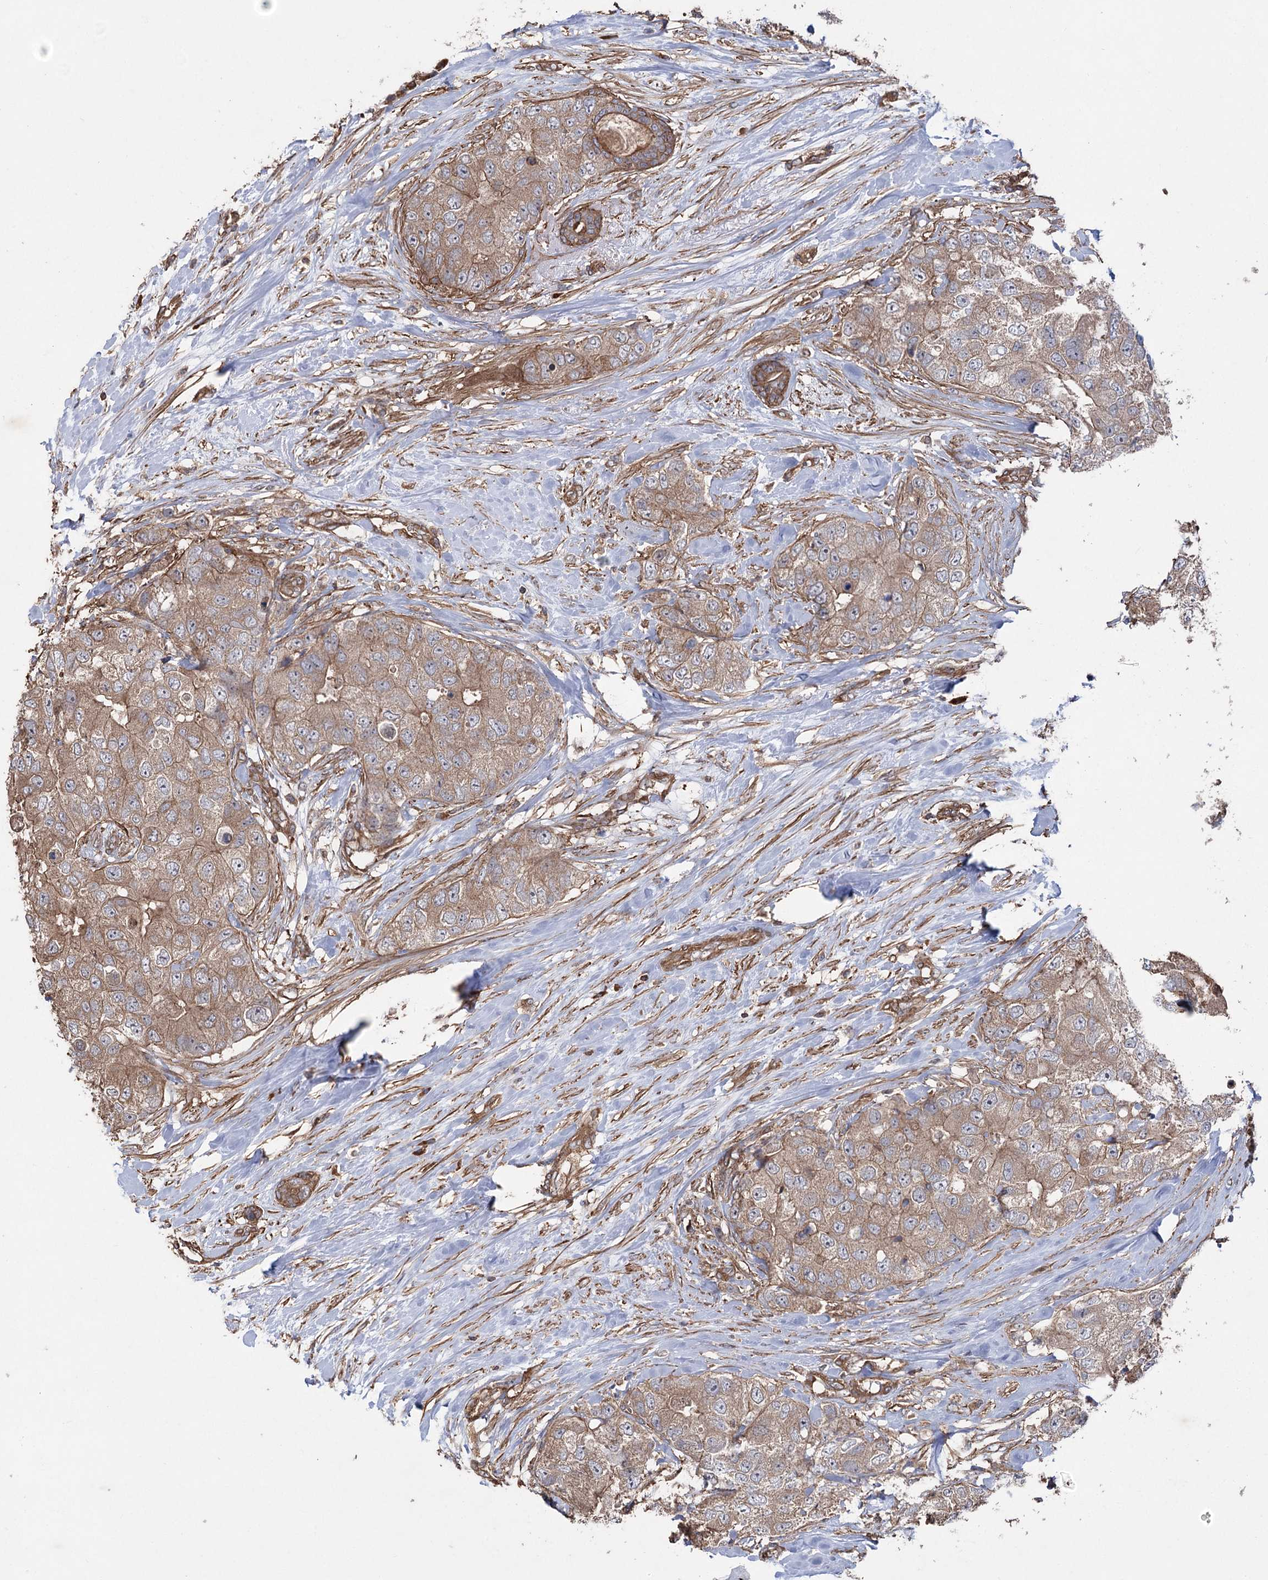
{"staining": {"intensity": "moderate", "quantity": ">75%", "location": "cytoplasmic/membranous"}, "tissue": "breast cancer", "cell_type": "Tumor cells", "image_type": "cancer", "snomed": [{"axis": "morphology", "description": "Duct carcinoma"}, {"axis": "topography", "description": "Breast"}], "caption": "High-magnification brightfield microscopy of infiltrating ductal carcinoma (breast) stained with DAB (brown) and counterstained with hematoxylin (blue). tumor cells exhibit moderate cytoplasmic/membranous expression is present in approximately>75% of cells.", "gene": "LARS2", "patient": {"sex": "female", "age": 62}}